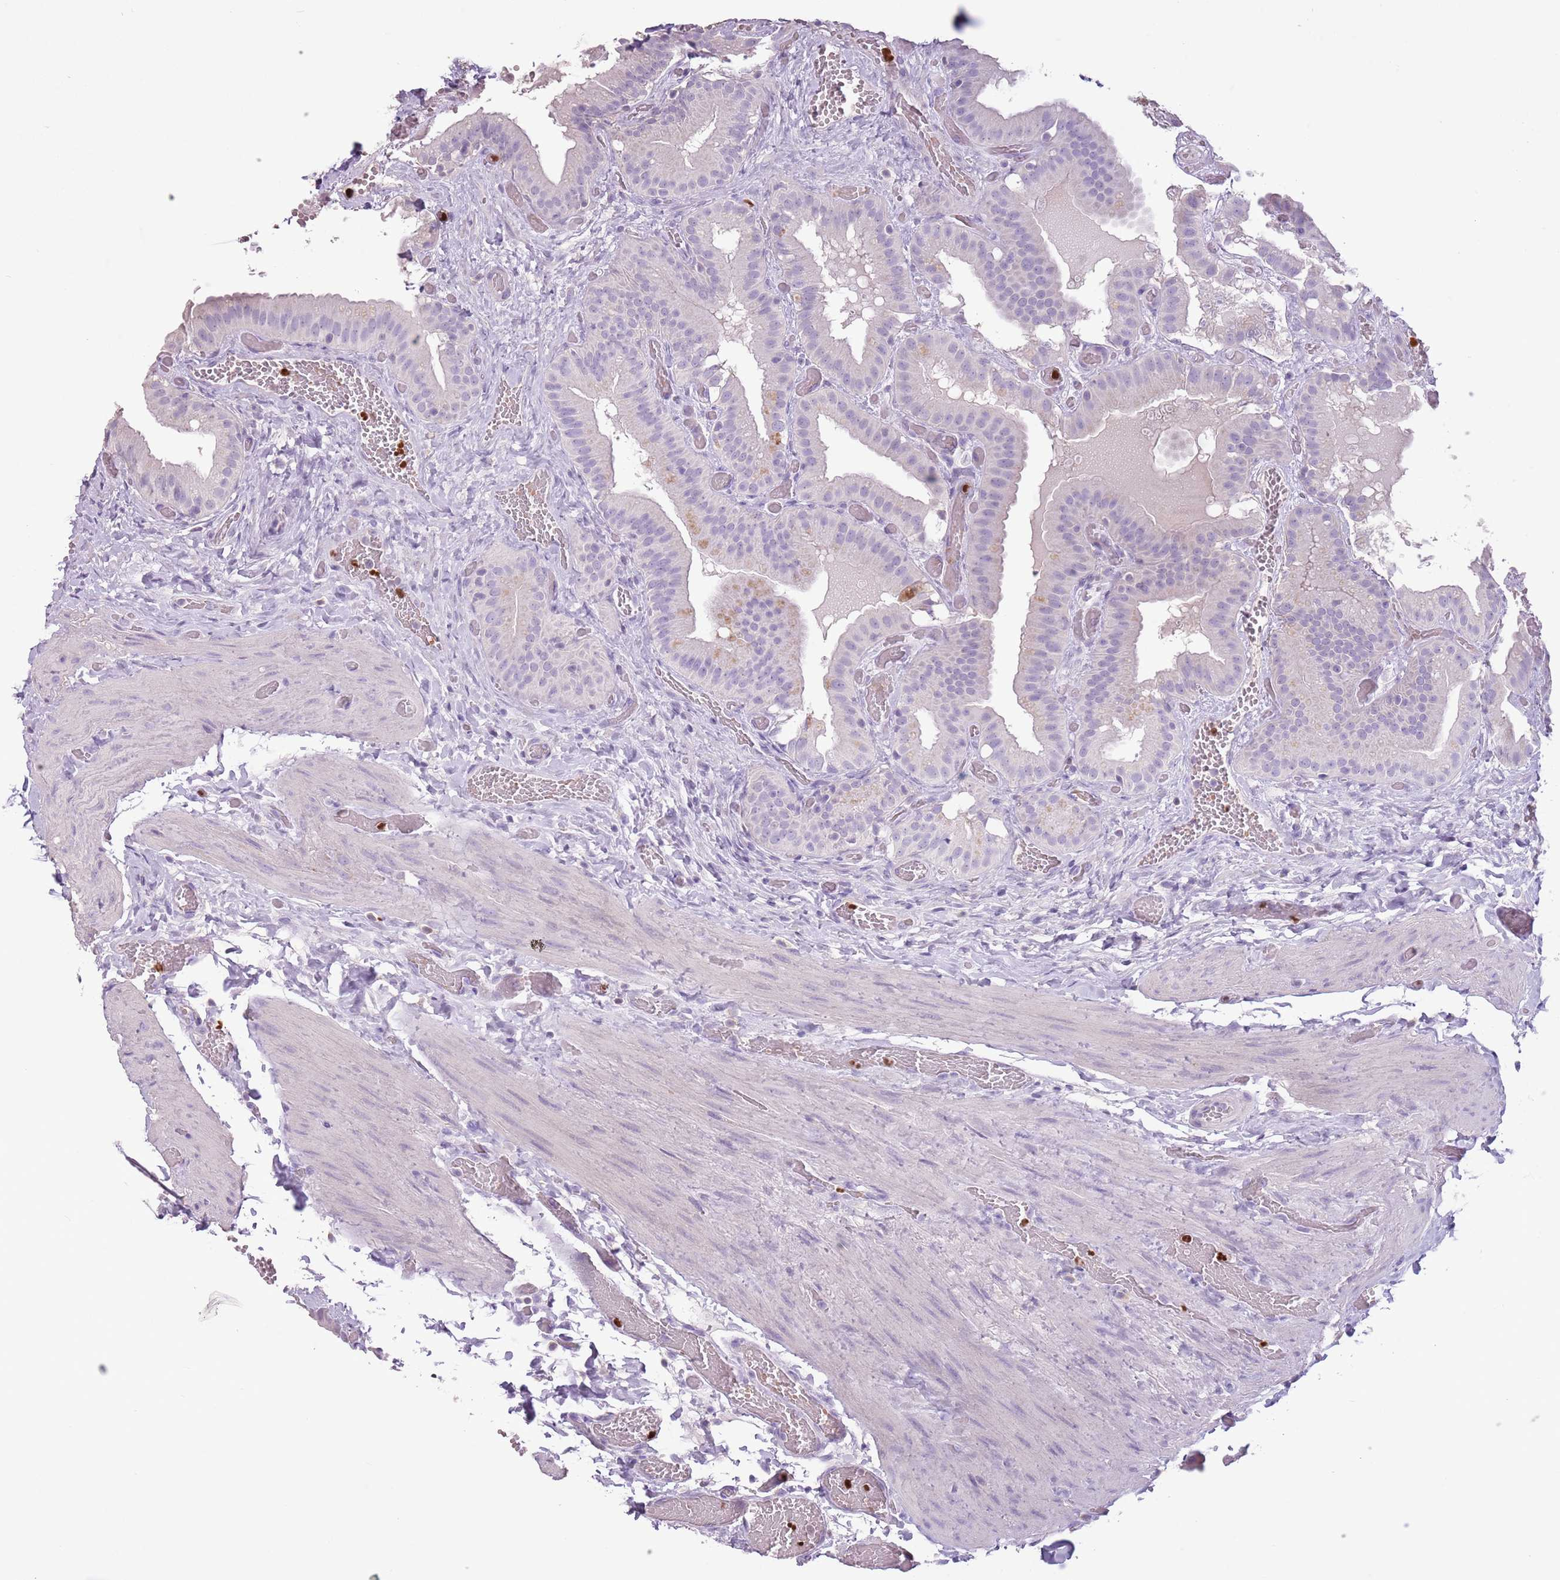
{"staining": {"intensity": "negative", "quantity": "none", "location": "none"}, "tissue": "gallbladder", "cell_type": "Glandular cells", "image_type": "normal", "snomed": [{"axis": "morphology", "description": "Normal tissue, NOS"}, {"axis": "topography", "description": "Gallbladder"}], "caption": "Micrograph shows no significant protein expression in glandular cells of normal gallbladder. (DAB (3,3'-diaminobenzidine) immunohistochemistry (IHC), high magnification).", "gene": "CELF6", "patient": {"sex": "female", "age": 64}}